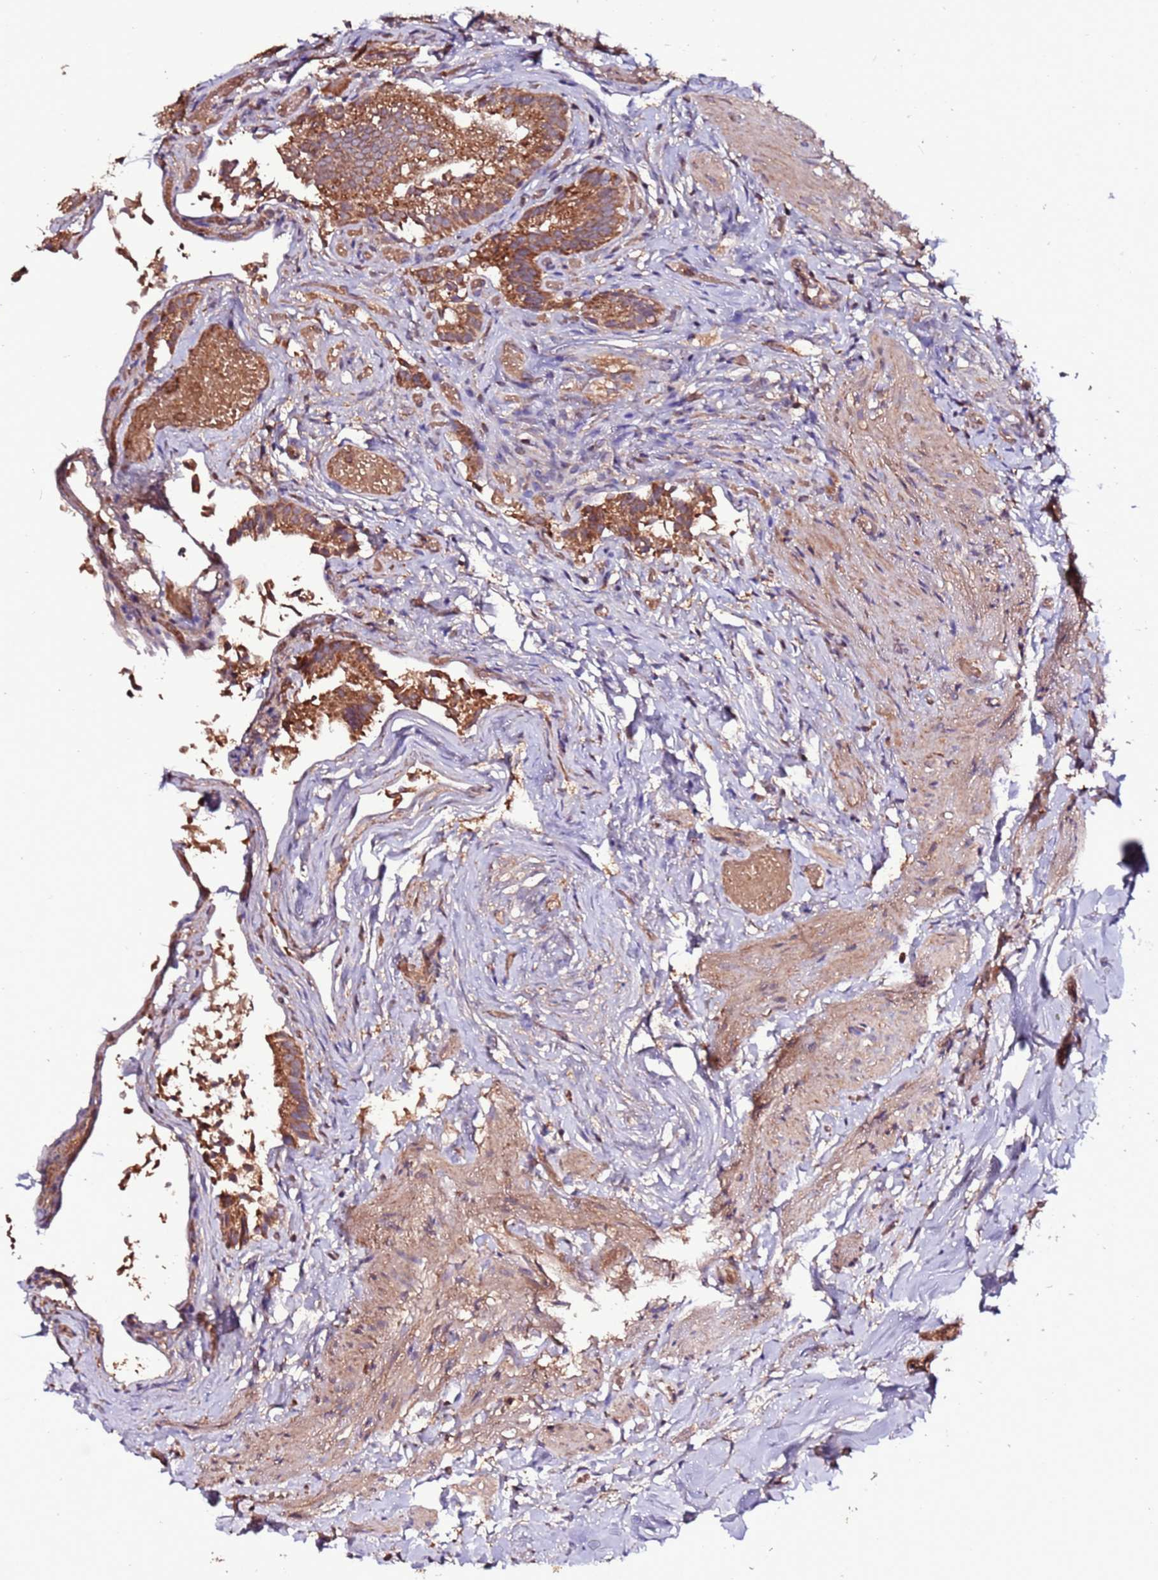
{"staining": {"intensity": "strong", "quantity": ">75%", "location": "cytoplasmic/membranous"}, "tissue": "gallbladder", "cell_type": "Glandular cells", "image_type": "normal", "snomed": [{"axis": "morphology", "description": "Normal tissue, NOS"}, {"axis": "topography", "description": "Gallbladder"}], "caption": "Immunohistochemistry (IHC) image of normal human gallbladder stained for a protein (brown), which reveals high levels of strong cytoplasmic/membranous expression in about >75% of glandular cells.", "gene": "RPS15A", "patient": {"sex": "female", "age": 47}}